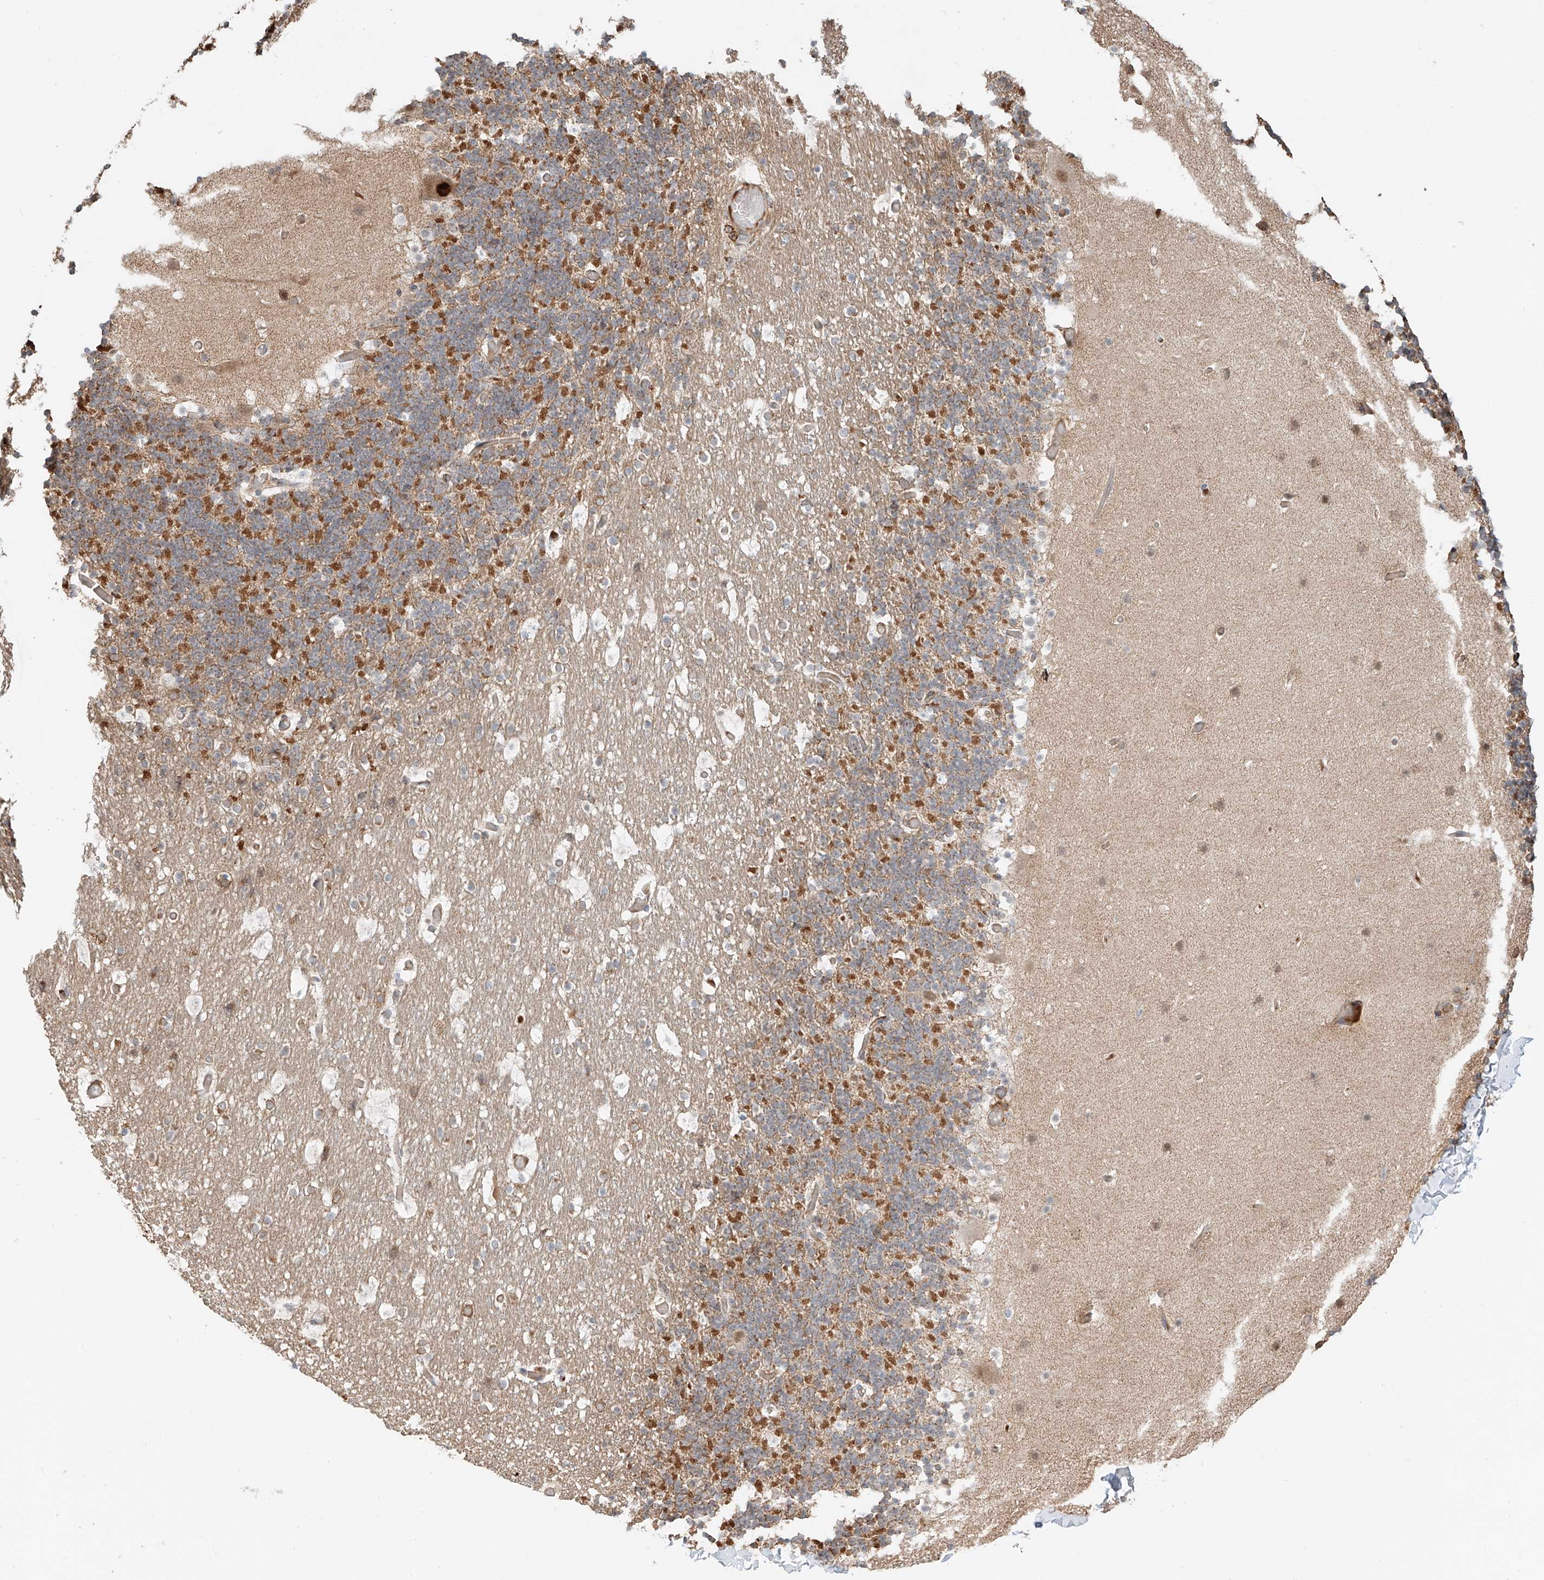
{"staining": {"intensity": "moderate", "quantity": "25%-75%", "location": "cytoplasmic/membranous"}, "tissue": "cerebellum", "cell_type": "Cells in granular layer", "image_type": "normal", "snomed": [{"axis": "morphology", "description": "Normal tissue, NOS"}, {"axis": "topography", "description": "Cerebellum"}], "caption": "A micrograph of human cerebellum stained for a protein shows moderate cytoplasmic/membranous brown staining in cells in granular layer.", "gene": "CEP162", "patient": {"sex": "male", "age": 57}}